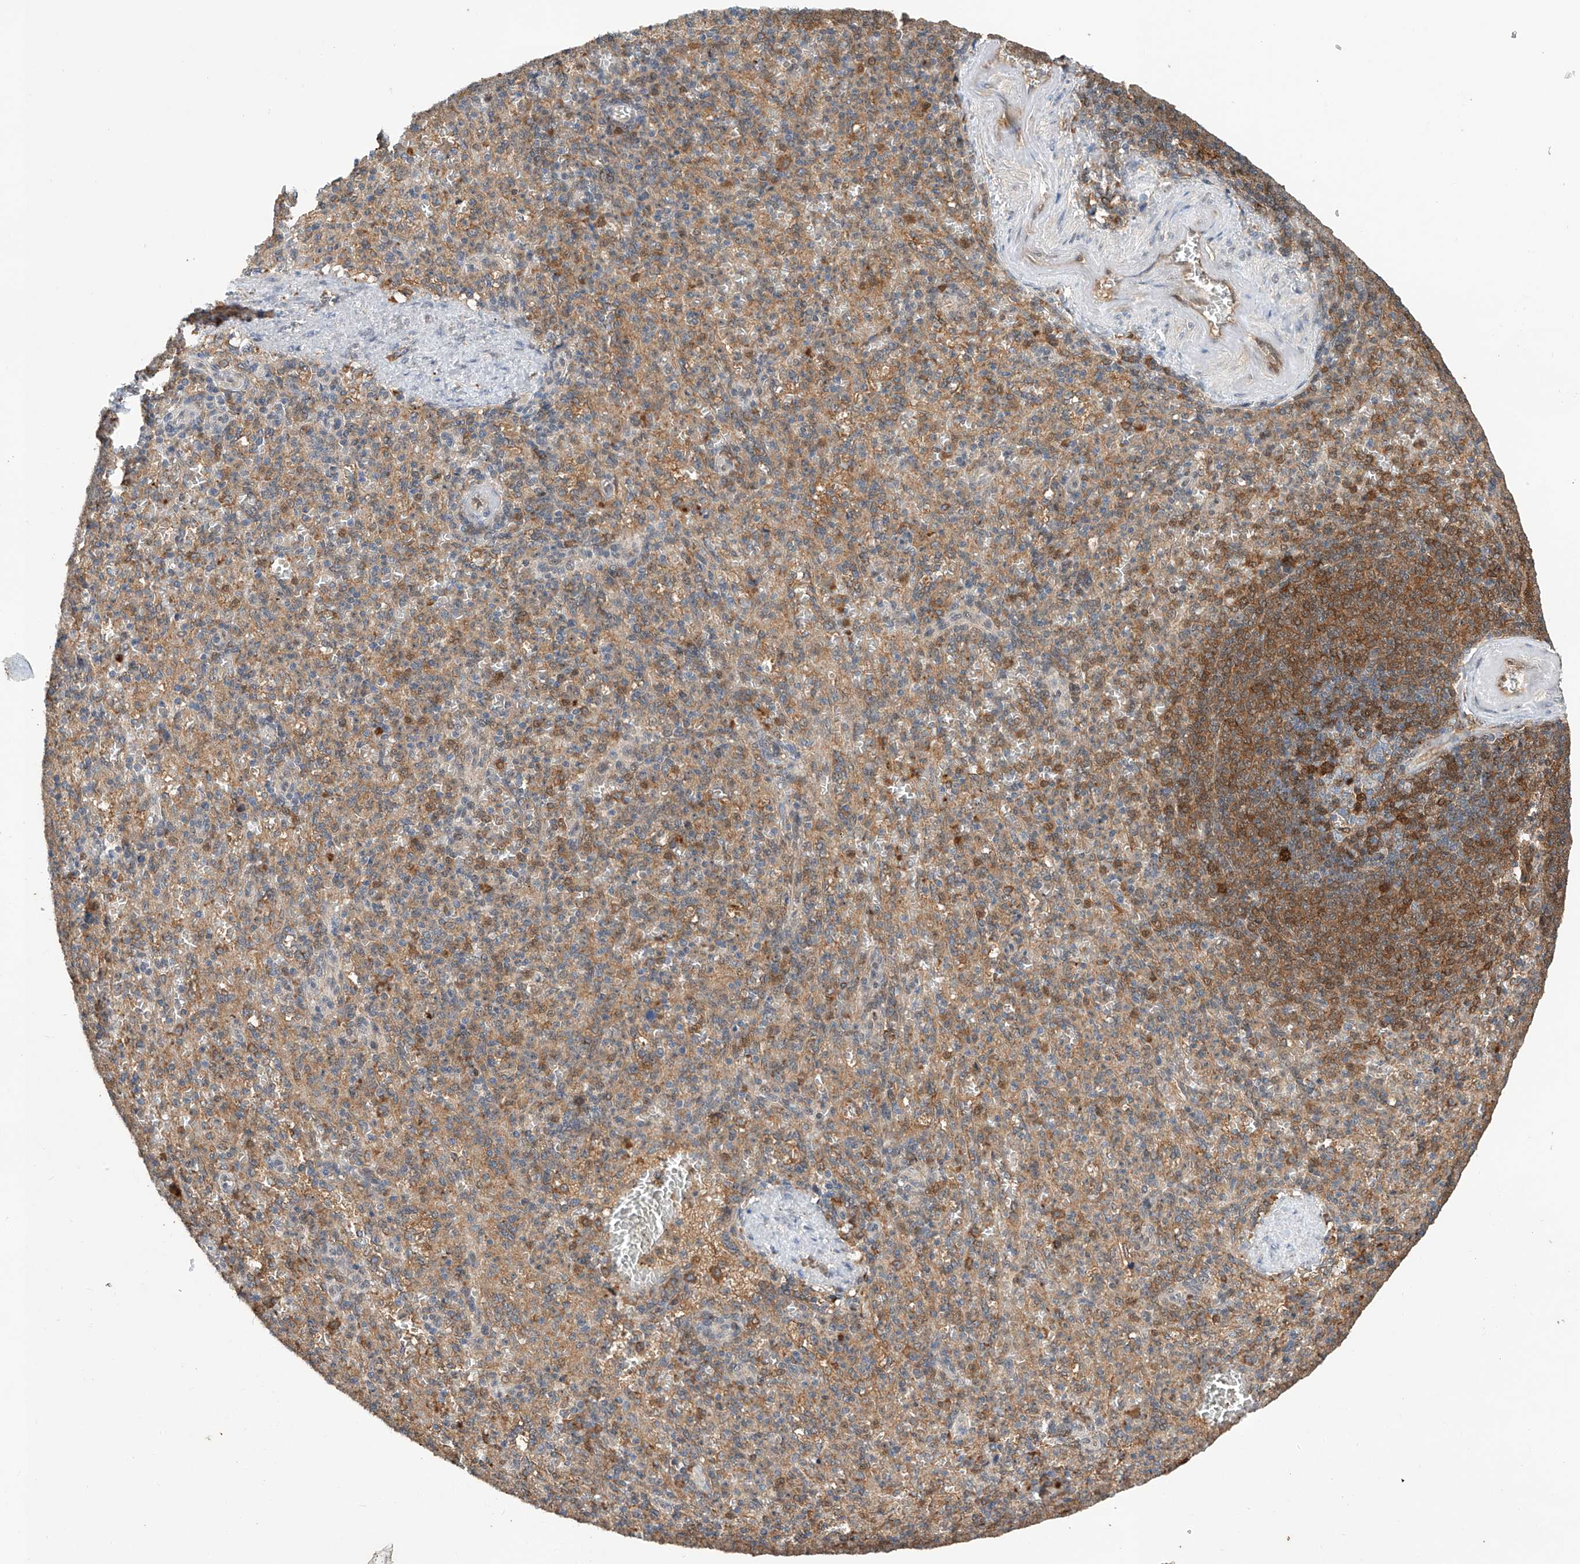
{"staining": {"intensity": "moderate", "quantity": "25%-75%", "location": "cytoplasmic/membranous"}, "tissue": "spleen", "cell_type": "Cells in red pulp", "image_type": "normal", "snomed": [{"axis": "morphology", "description": "Normal tissue, NOS"}, {"axis": "topography", "description": "Spleen"}], "caption": "A high-resolution image shows immunohistochemistry staining of unremarkable spleen, which shows moderate cytoplasmic/membranous expression in about 25%-75% of cells in red pulp. (IHC, brightfield microscopy, high magnification).", "gene": "RILPL2", "patient": {"sex": "female", "age": 74}}